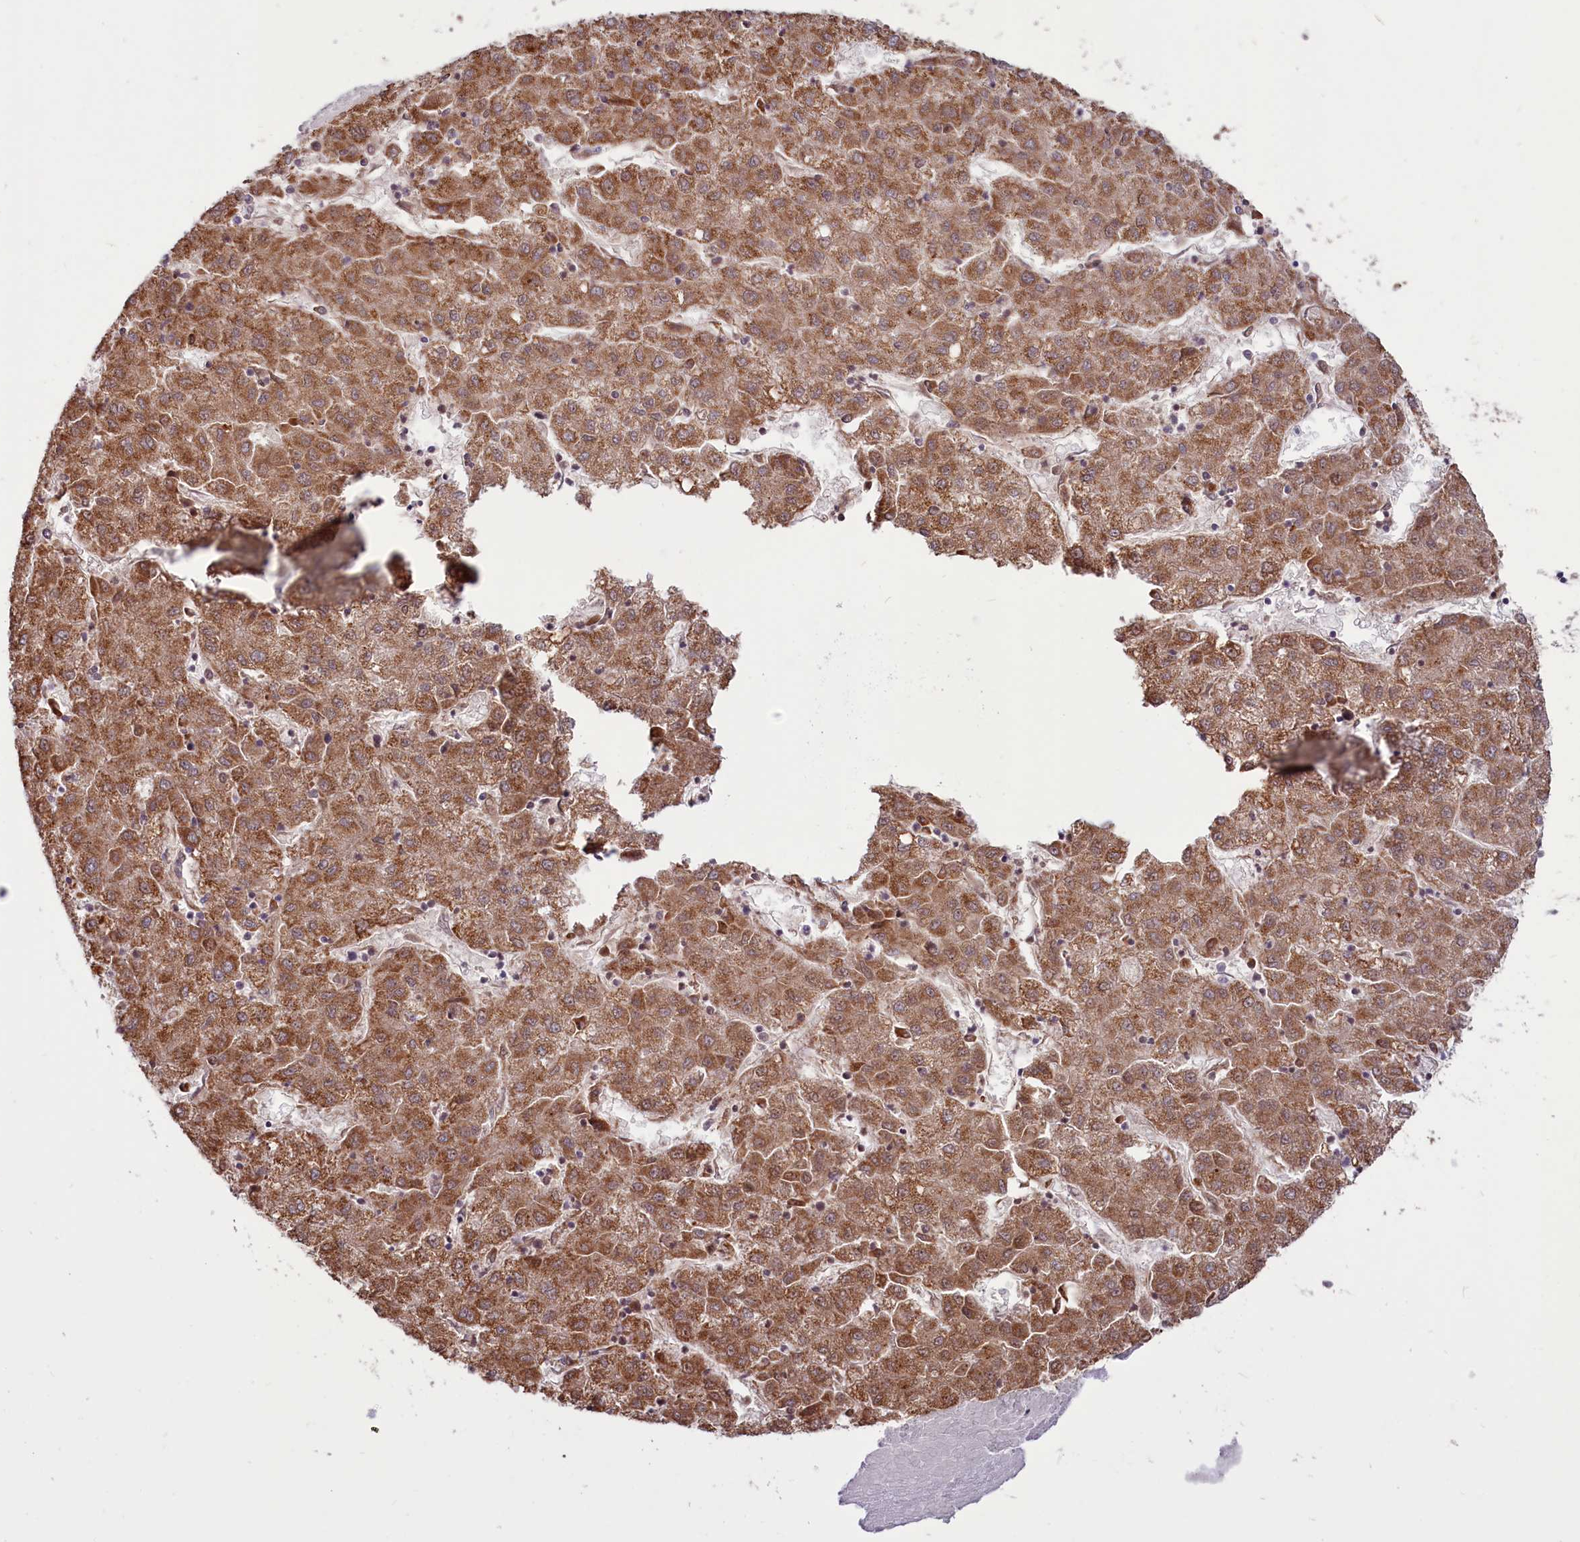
{"staining": {"intensity": "moderate", "quantity": ">75%", "location": "cytoplasmic/membranous"}, "tissue": "liver cancer", "cell_type": "Tumor cells", "image_type": "cancer", "snomed": [{"axis": "morphology", "description": "Carcinoma, Hepatocellular, NOS"}, {"axis": "topography", "description": "Liver"}], "caption": "Hepatocellular carcinoma (liver) stained for a protein (brown) shows moderate cytoplasmic/membranous positive expression in approximately >75% of tumor cells.", "gene": "PHC3", "patient": {"sex": "male", "age": 72}}